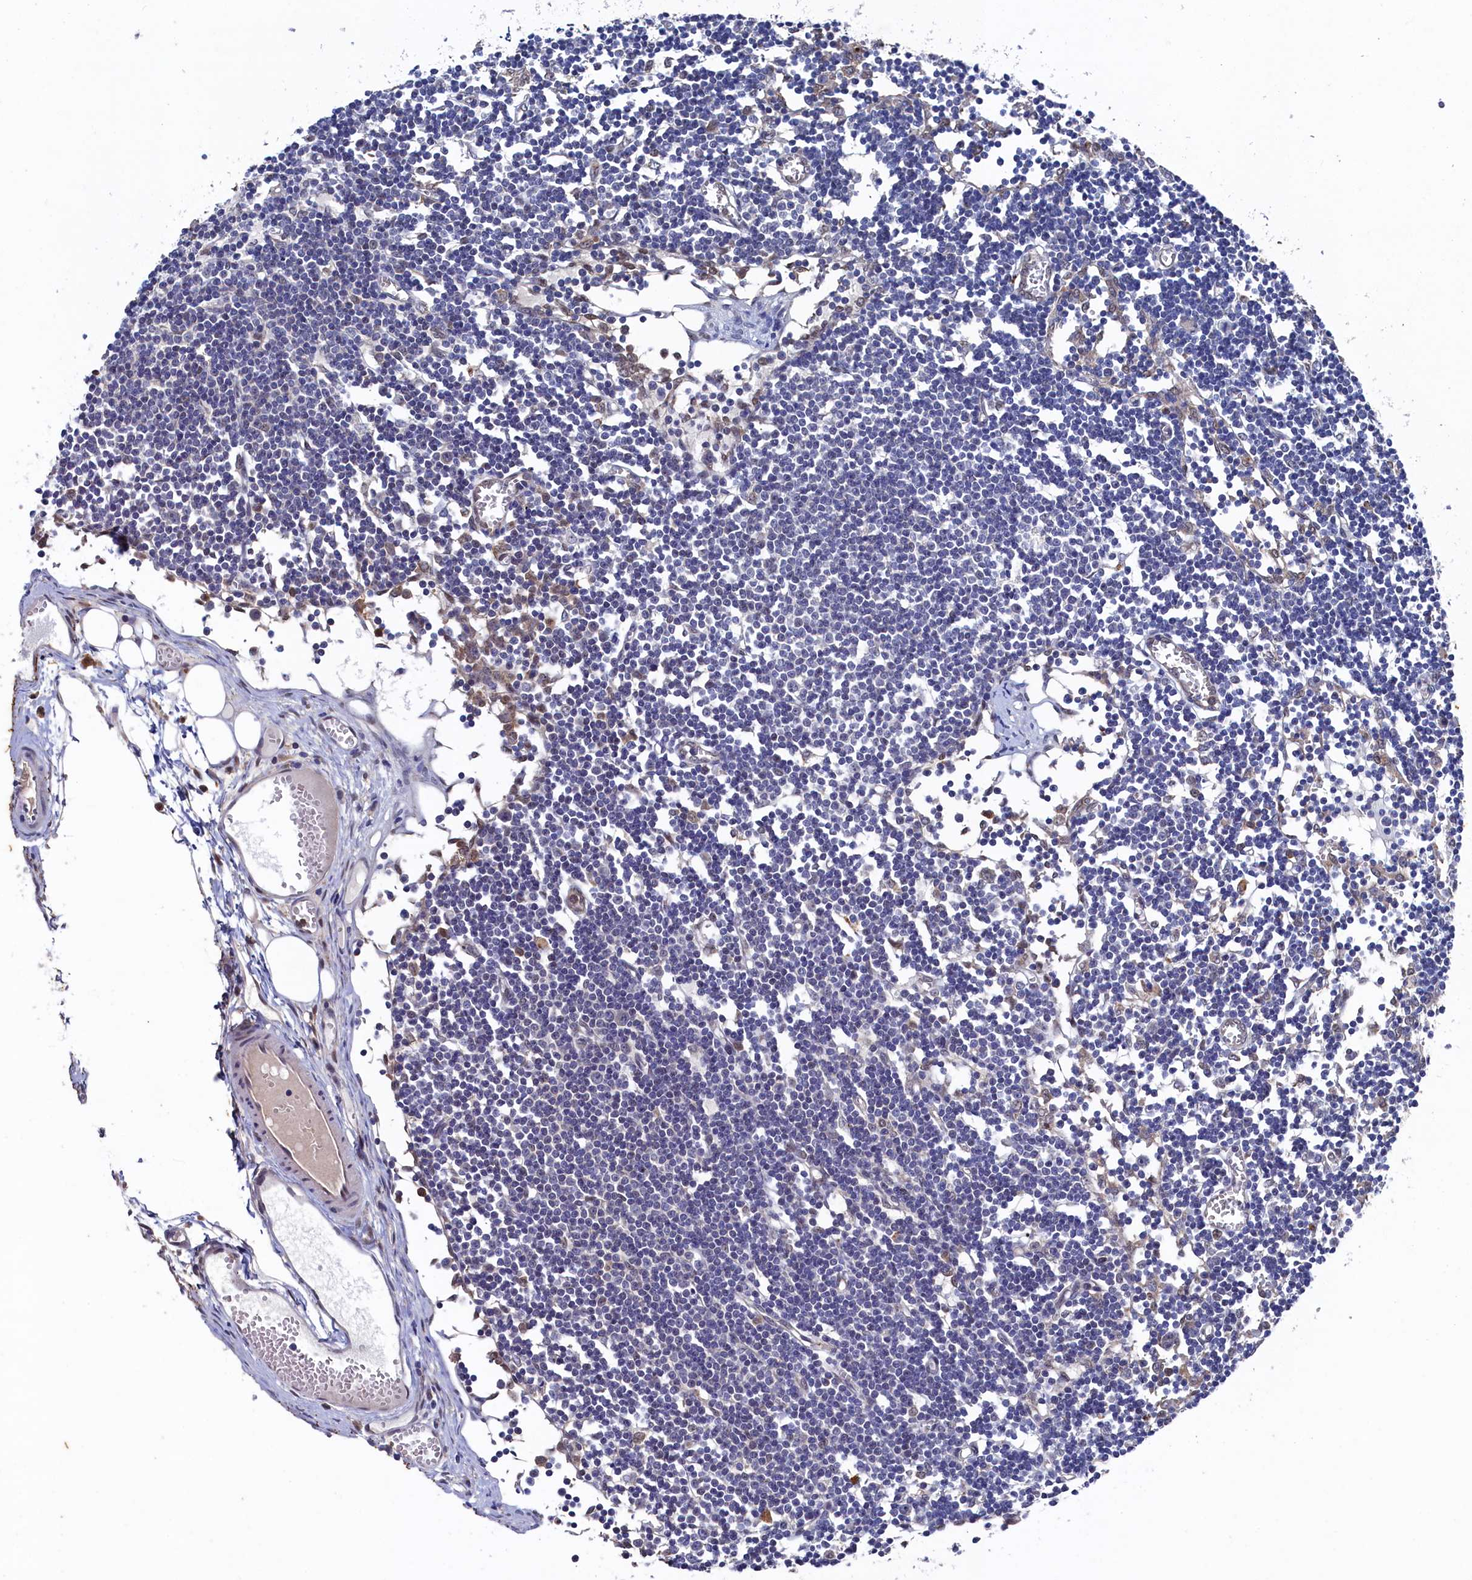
{"staining": {"intensity": "negative", "quantity": "none", "location": "none"}, "tissue": "lymph node", "cell_type": "Germinal center cells", "image_type": "normal", "snomed": [{"axis": "morphology", "description": "Normal tissue, NOS"}, {"axis": "topography", "description": "Lymph node"}], "caption": "Germinal center cells are negative for protein expression in normal human lymph node. (Stains: DAB IHC with hematoxylin counter stain, Microscopy: brightfield microscopy at high magnification).", "gene": "RNH1", "patient": {"sex": "female", "age": 11}}